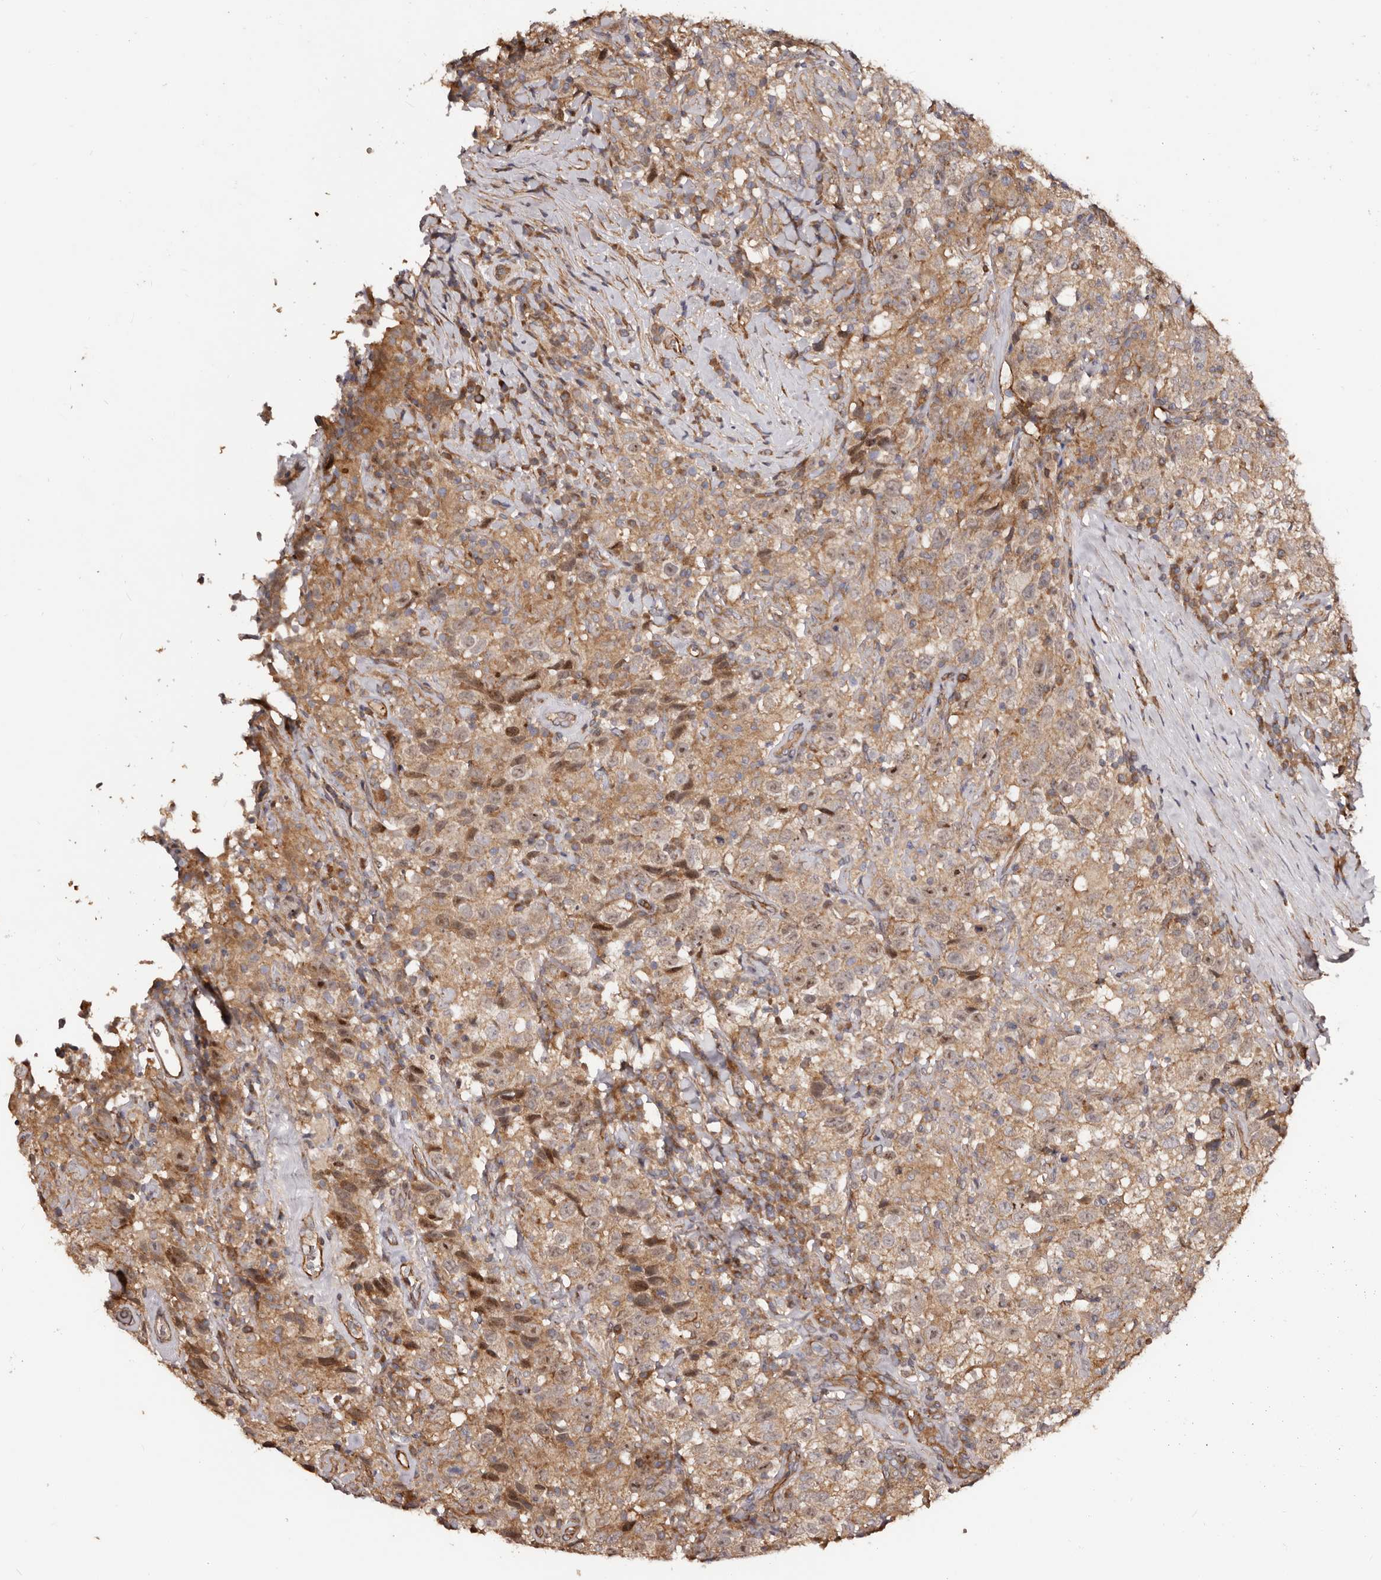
{"staining": {"intensity": "moderate", "quantity": ">75%", "location": "cytoplasmic/membranous"}, "tissue": "testis cancer", "cell_type": "Tumor cells", "image_type": "cancer", "snomed": [{"axis": "morphology", "description": "Seminoma, NOS"}, {"axis": "topography", "description": "Testis"}], "caption": "This is a micrograph of immunohistochemistry (IHC) staining of testis cancer, which shows moderate staining in the cytoplasmic/membranous of tumor cells.", "gene": "GTPBP1", "patient": {"sex": "male", "age": 41}}